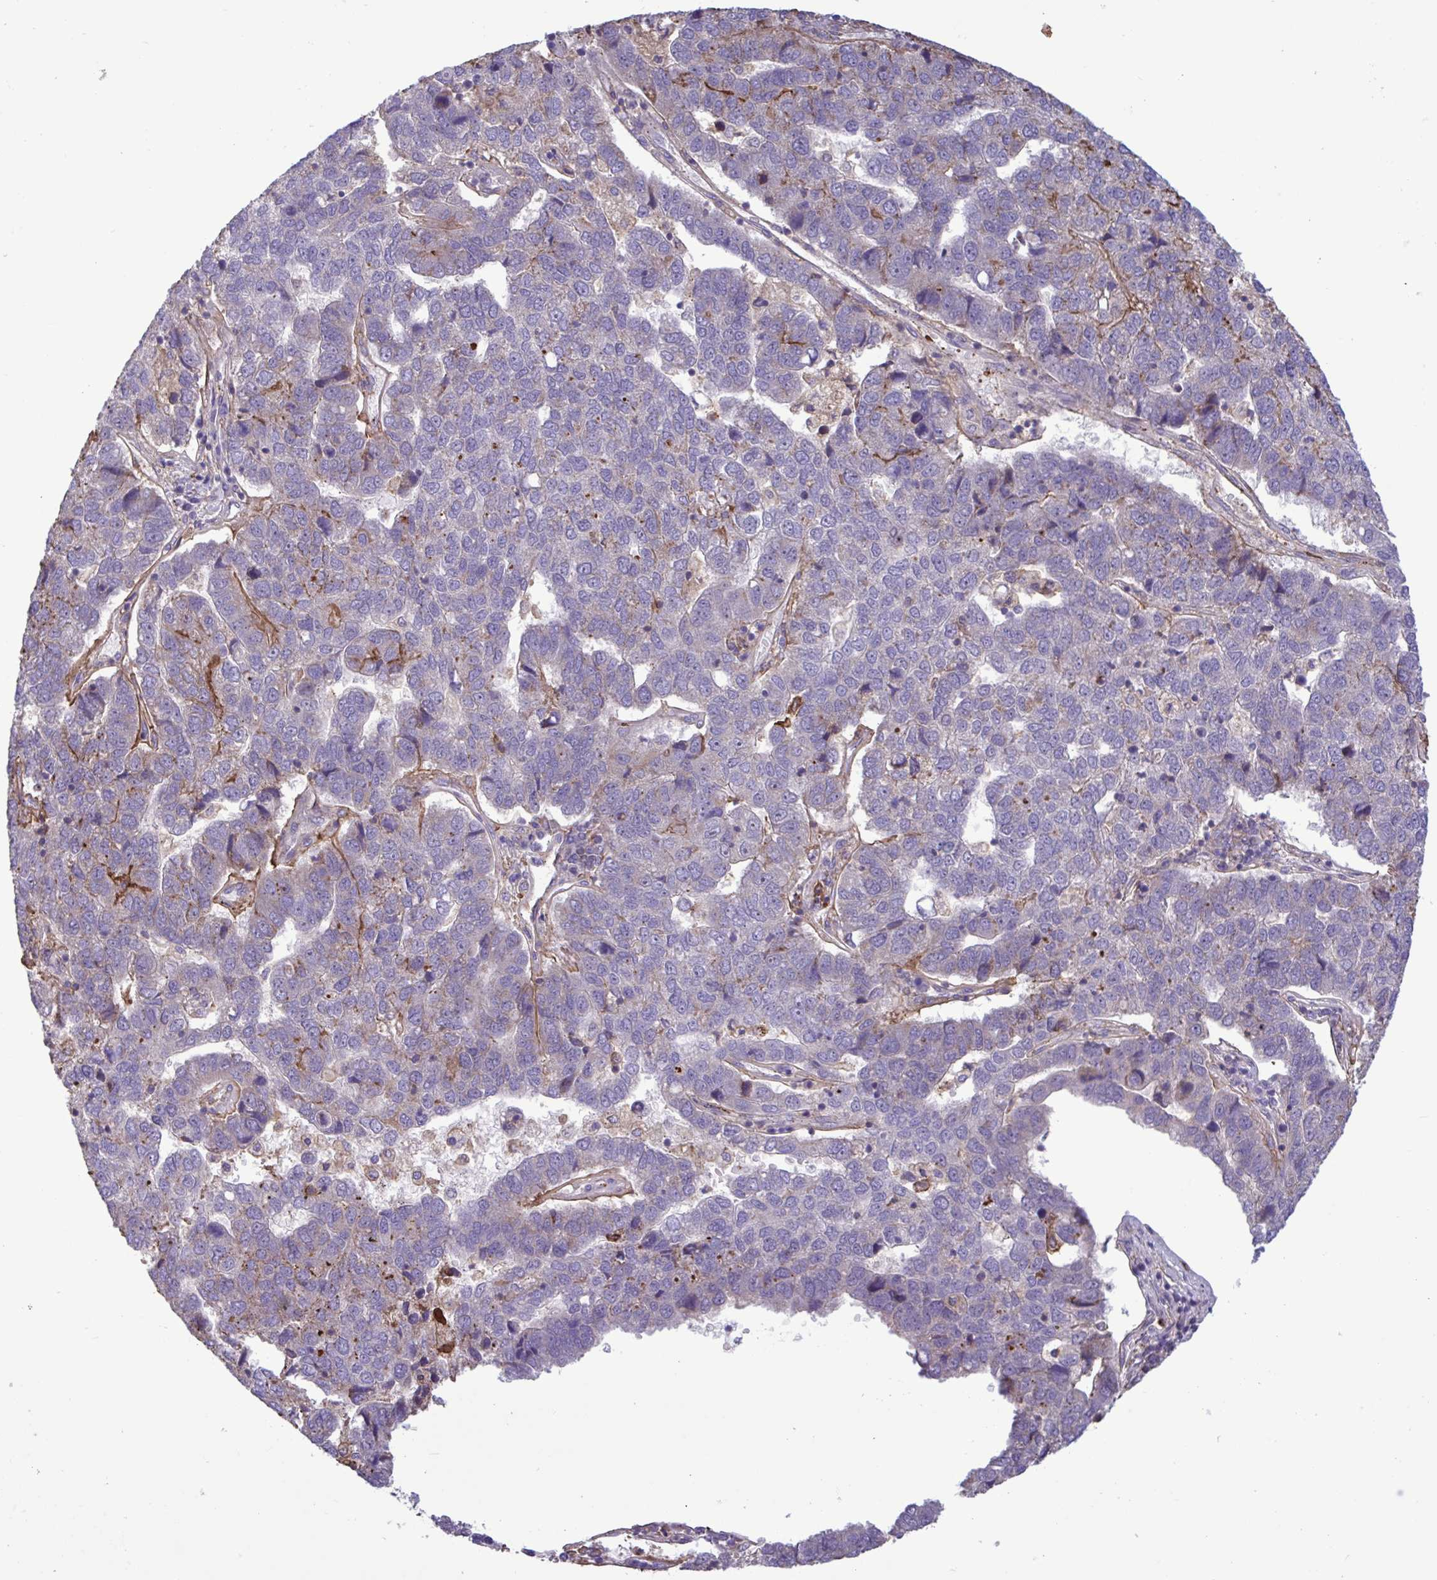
{"staining": {"intensity": "weak", "quantity": "25%-75%", "location": "cytoplasmic/membranous"}, "tissue": "pancreatic cancer", "cell_type": "Tumor cells", "image_type": "cancer", "snomed": [{"axis": "morphology", "description": "Adenocarcinoma, NOS"}, {"axis": "topography", "description": "Pancreas"}], "caption": "Immunohistochemistry (IHC) micrograph of human pancreatic adenocarcinoma stained for a protein (brown), which exhibits low levels of weak cytoplasmic/membranous positivity in about 25%-75% of tumor cells.", "gene": "CD101", "patient": {"sex": "female", "age": 61}}